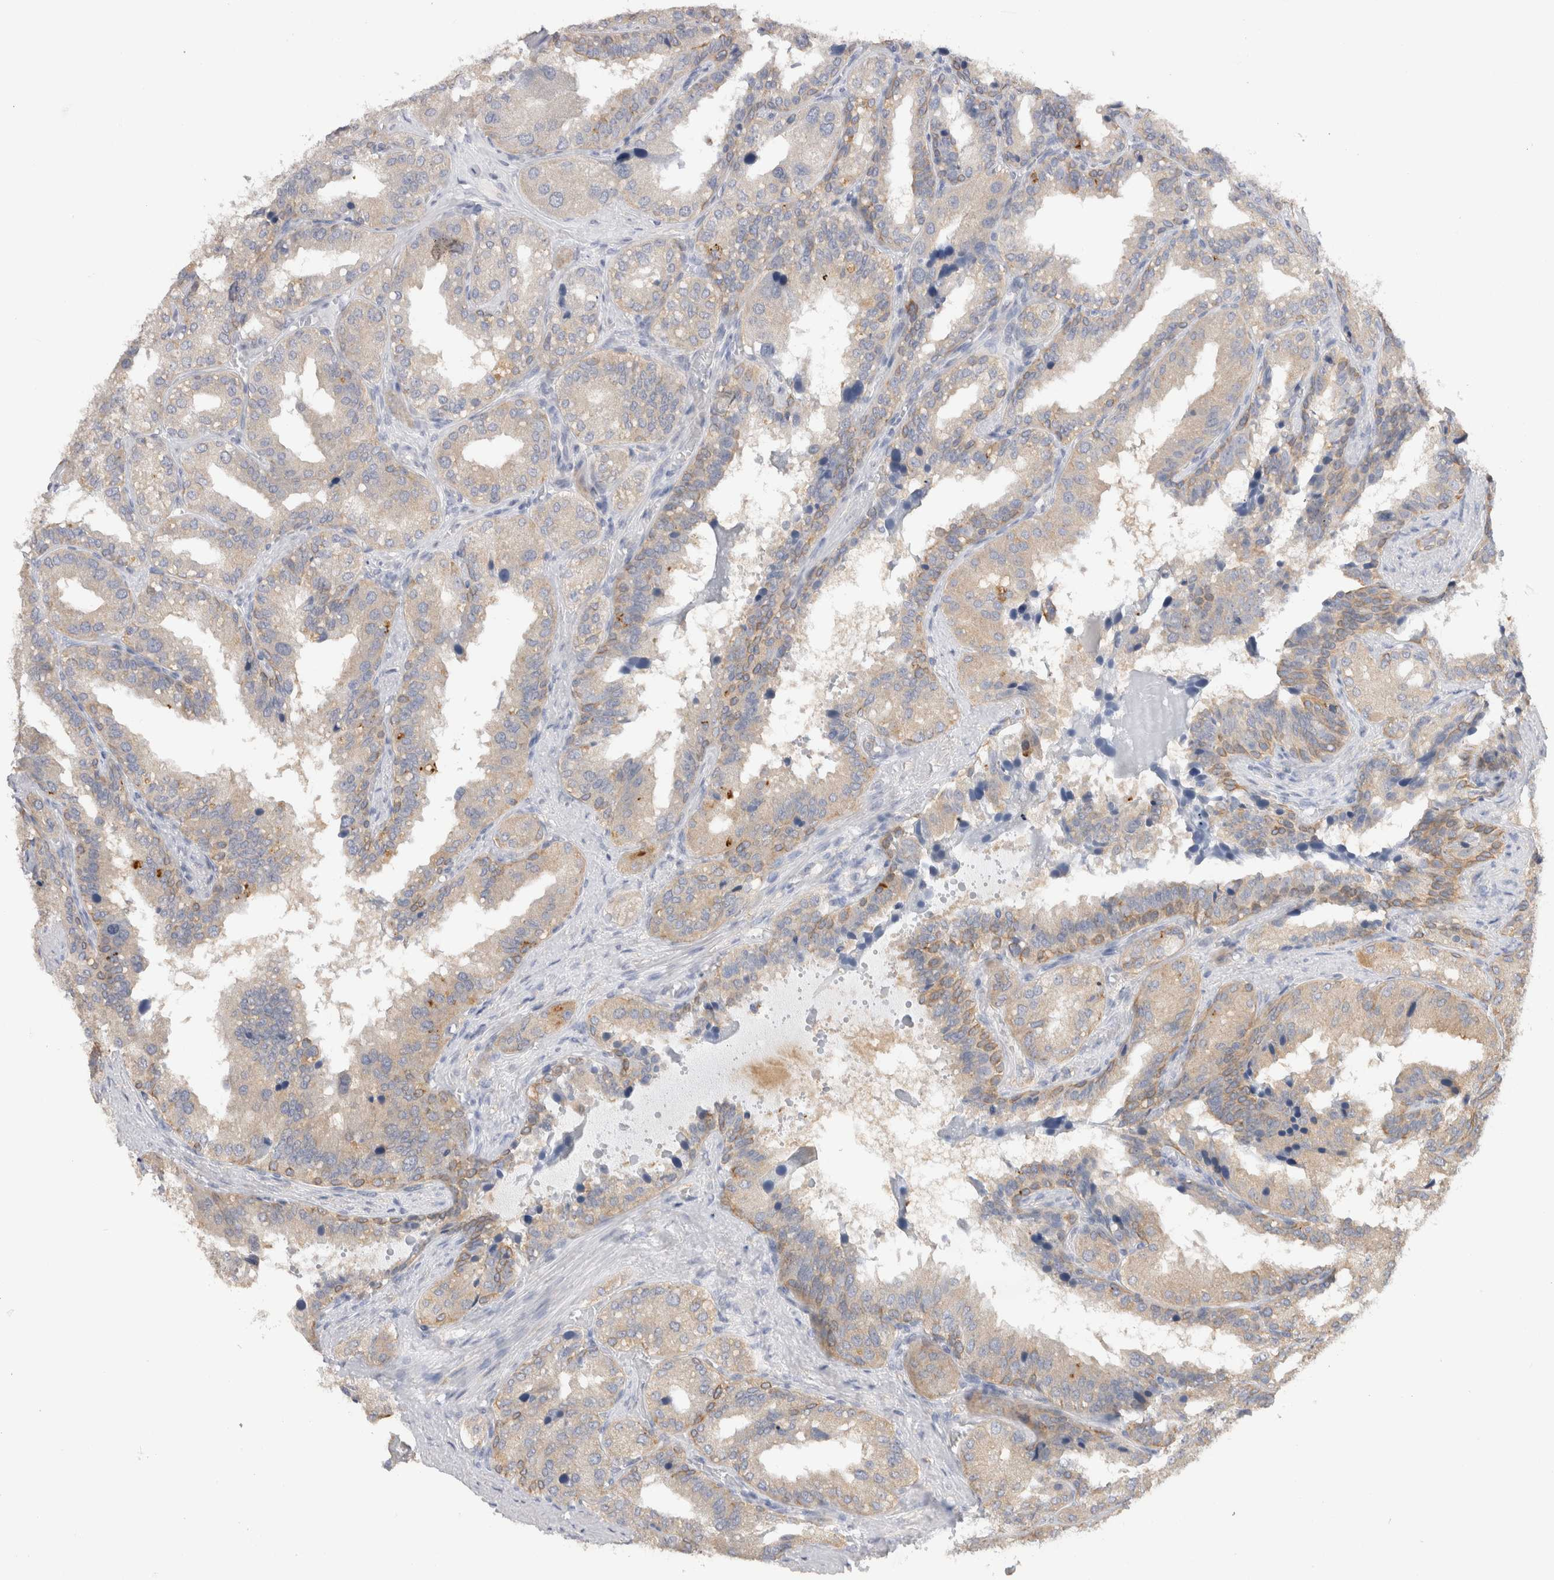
{"staining": {"intensity": "weak", "quantity": "25%-75%", "location": "cytoplasmic/membranous"}, "tissue": "seminal vesicle", "cell_type": "Glandular cells", "image_type": "normal", "snomed": [{"axis": "morphology", "description": "Normal tissue, NOS"}, {"axis": "topography", "description": "Prostate"}, {"axis": "topography", "description": "Seminal veicle"}], "caption": "The micrograph reveals immunohistochemical staining of unremarkable seminal vesicle. There is weak cytoplasmic/membranous positivity is seen in approximately 25%-75% of glandular cells.", "gene": "GAS1", "patient": {"sex": "male", "age": 51}}